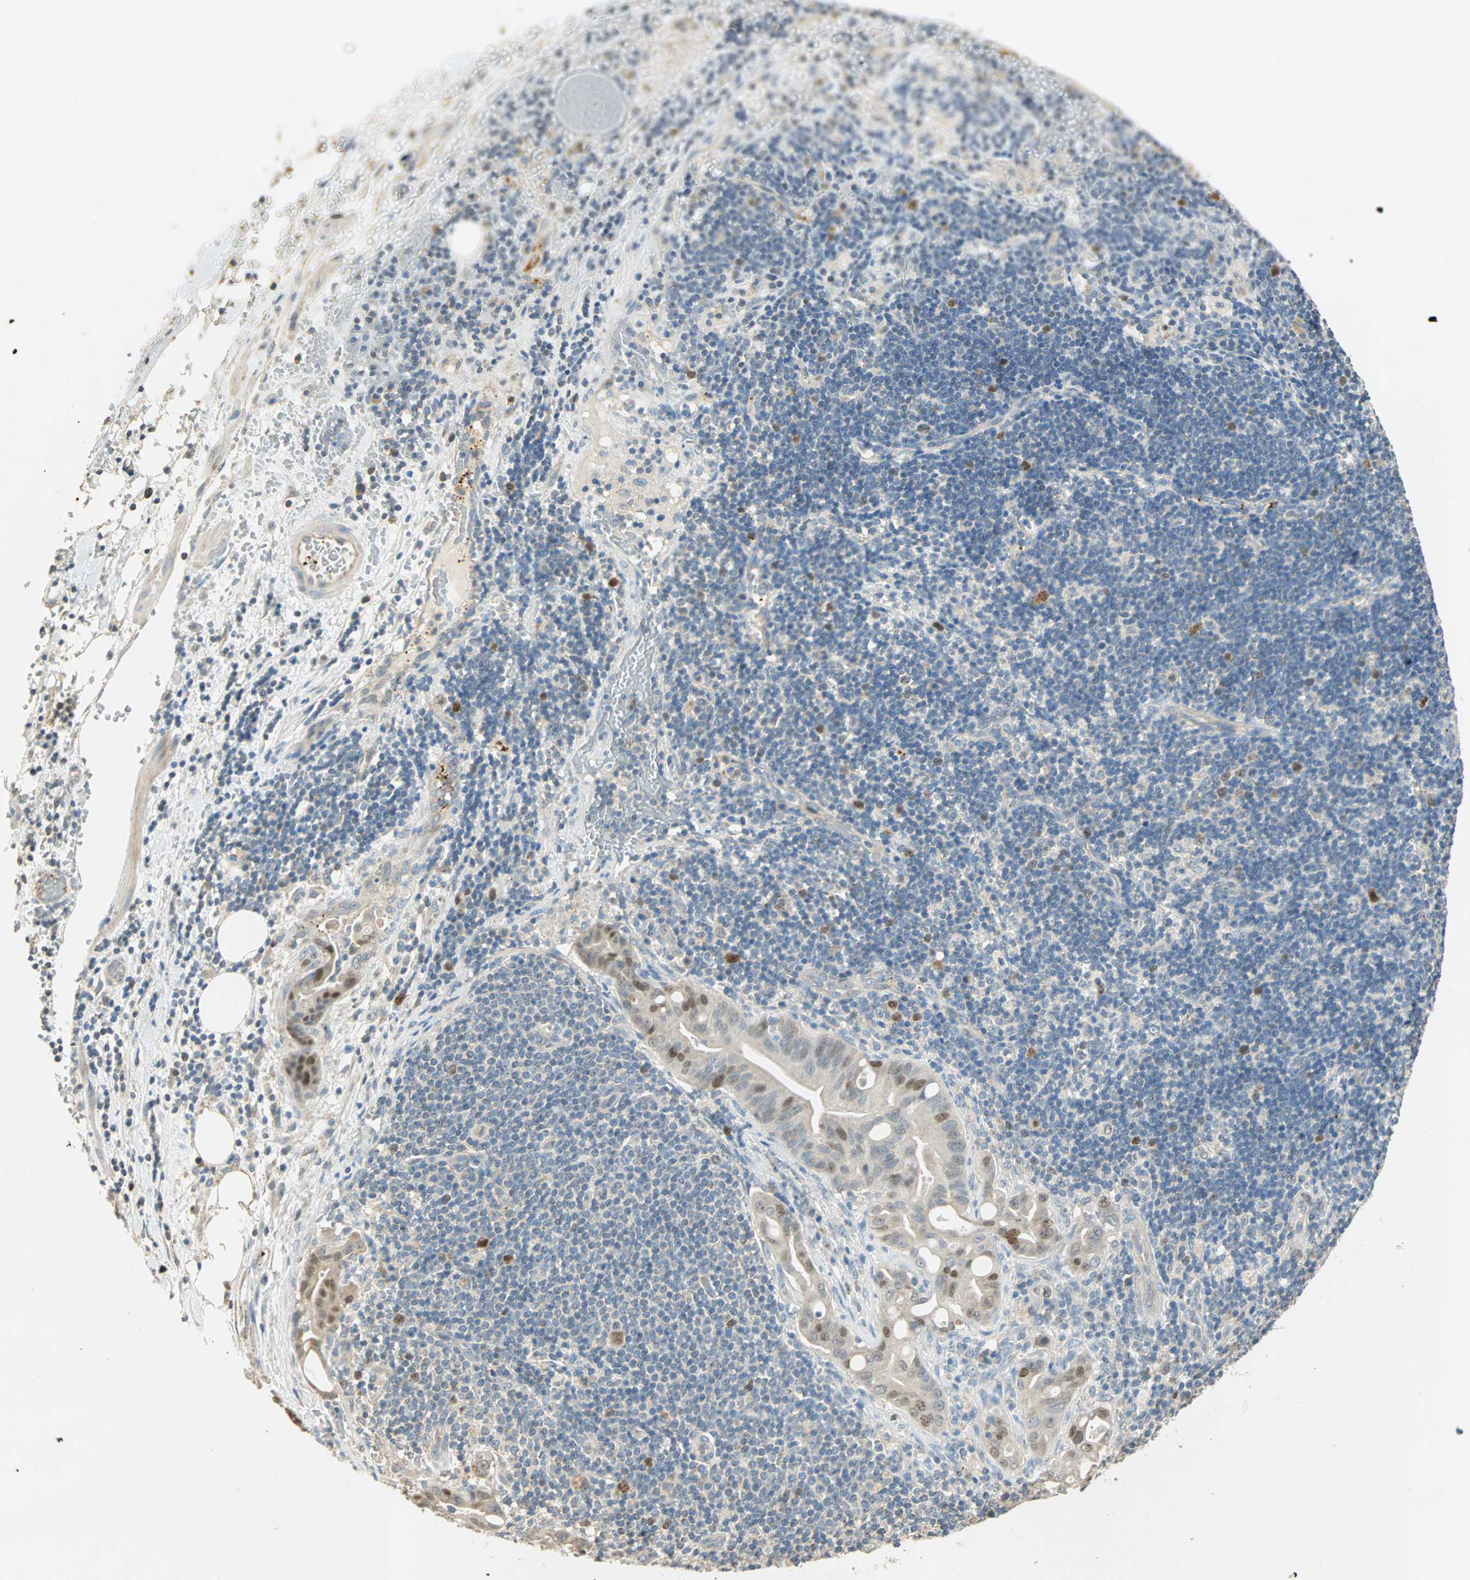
{"staining": {"intensity": "moderate", "quantity": "25%-75%", "location": "cytoplasmic/membranous,nuclear"}, "tissue": "liver cancer", "cell_type": "Tumor cells", "image_type": "cancer", "snomed": [{"axis": "morphology", "description": "Cholangiocarcinoma"}, {"axis": "topography", "description": "Liver"}], "caption": "Moderate cytoplasmic/membranous and nuclear positivity is identified in approximately 25%-75% of tumor cells in liver cancer (cholangiocarcinoma).", "gene": "RAD18", "patient": {"sex": "female", "age": 68}}